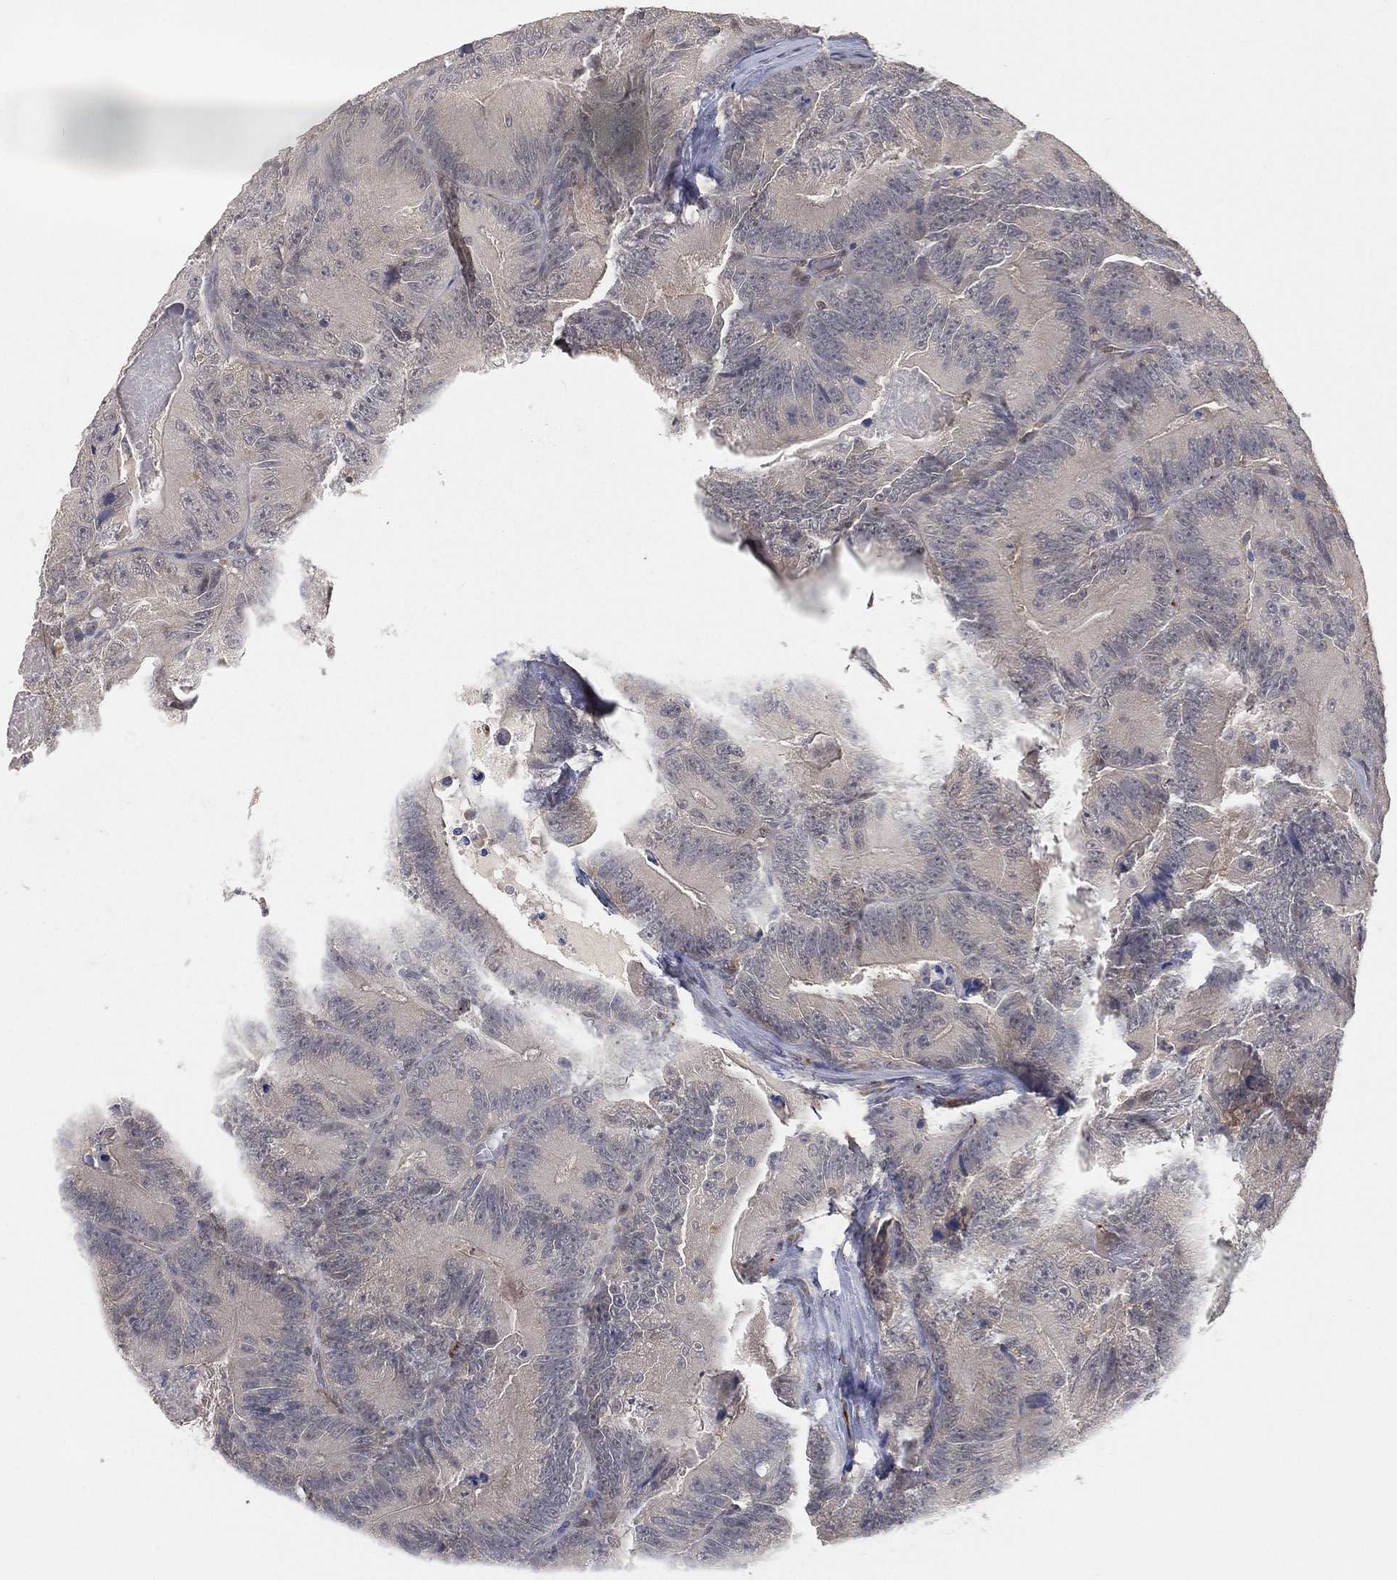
{"staining": {"intensity": "negative", "quantity": "none", "location": "none"}, "tissue": "colorectal cancer", "cell_type": "Tumor cells", "image_type": "cancer", "snomed": [{"axis": "morphology", "description": "Adenocarcinoma, NOS"}, {"axis": "topography", "description": "Colon"}], "caption": "Human colorectal cancer stained for a protein using immunohistochemistry displays no positivity in tumor cells.", "gene": "MAPK1", "patient": {"sex": "female", "age": 86}}